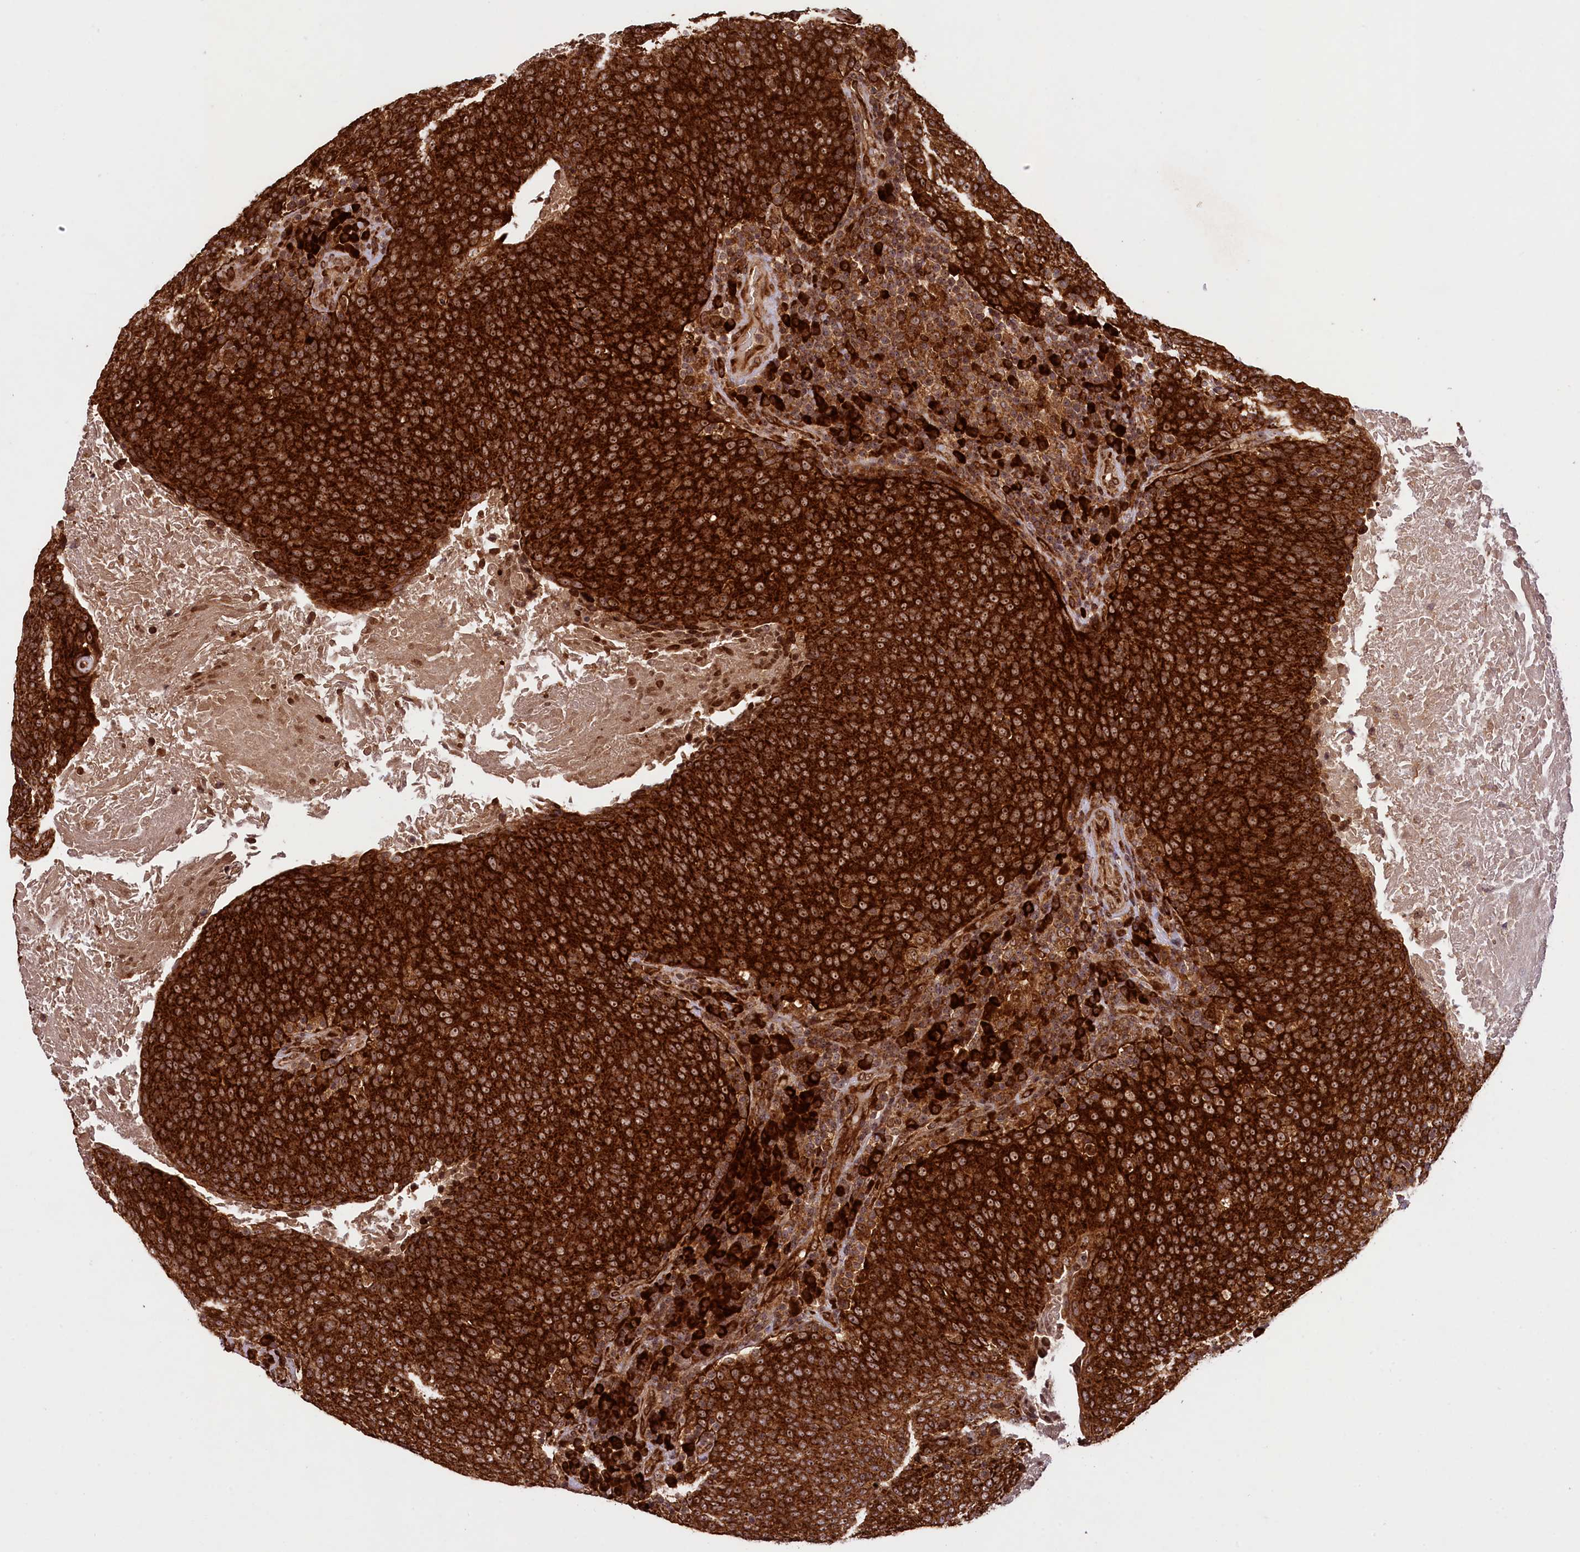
{"staining": {"intensity": "strong", "quantity": ">75%", "location": "cytoplasmic/membranous,nuclear"}, "tissue": "head and neck cancer", "cell_type": "Tumor cells", "image_type": "cancer", "snomed": [{"axis": "morphology", "description": "Squamous cell carcinoma, NOS"}, {"axis": "morphology", "description": "Squamous cell carcinoma, metastatic, NOS"}, {"axis": "topography", "description": "Lymph node"}, {"axis": "topography", "description": "Head-Neck"}], "caption": "Immunohistochemistry (IHC) (DAB (3,3'-diaminobenzidine)) staining of head and neck cancer (metastatic squamous cell carcinoma) exhibits strong cytoplasmic/membranous and nuclear protein staining in about >75% of tumor cells. (IHC, brightfield microscopy, high magnification).", "gene": "LARP4", "patient": {"sex": "male", "age": 62}}